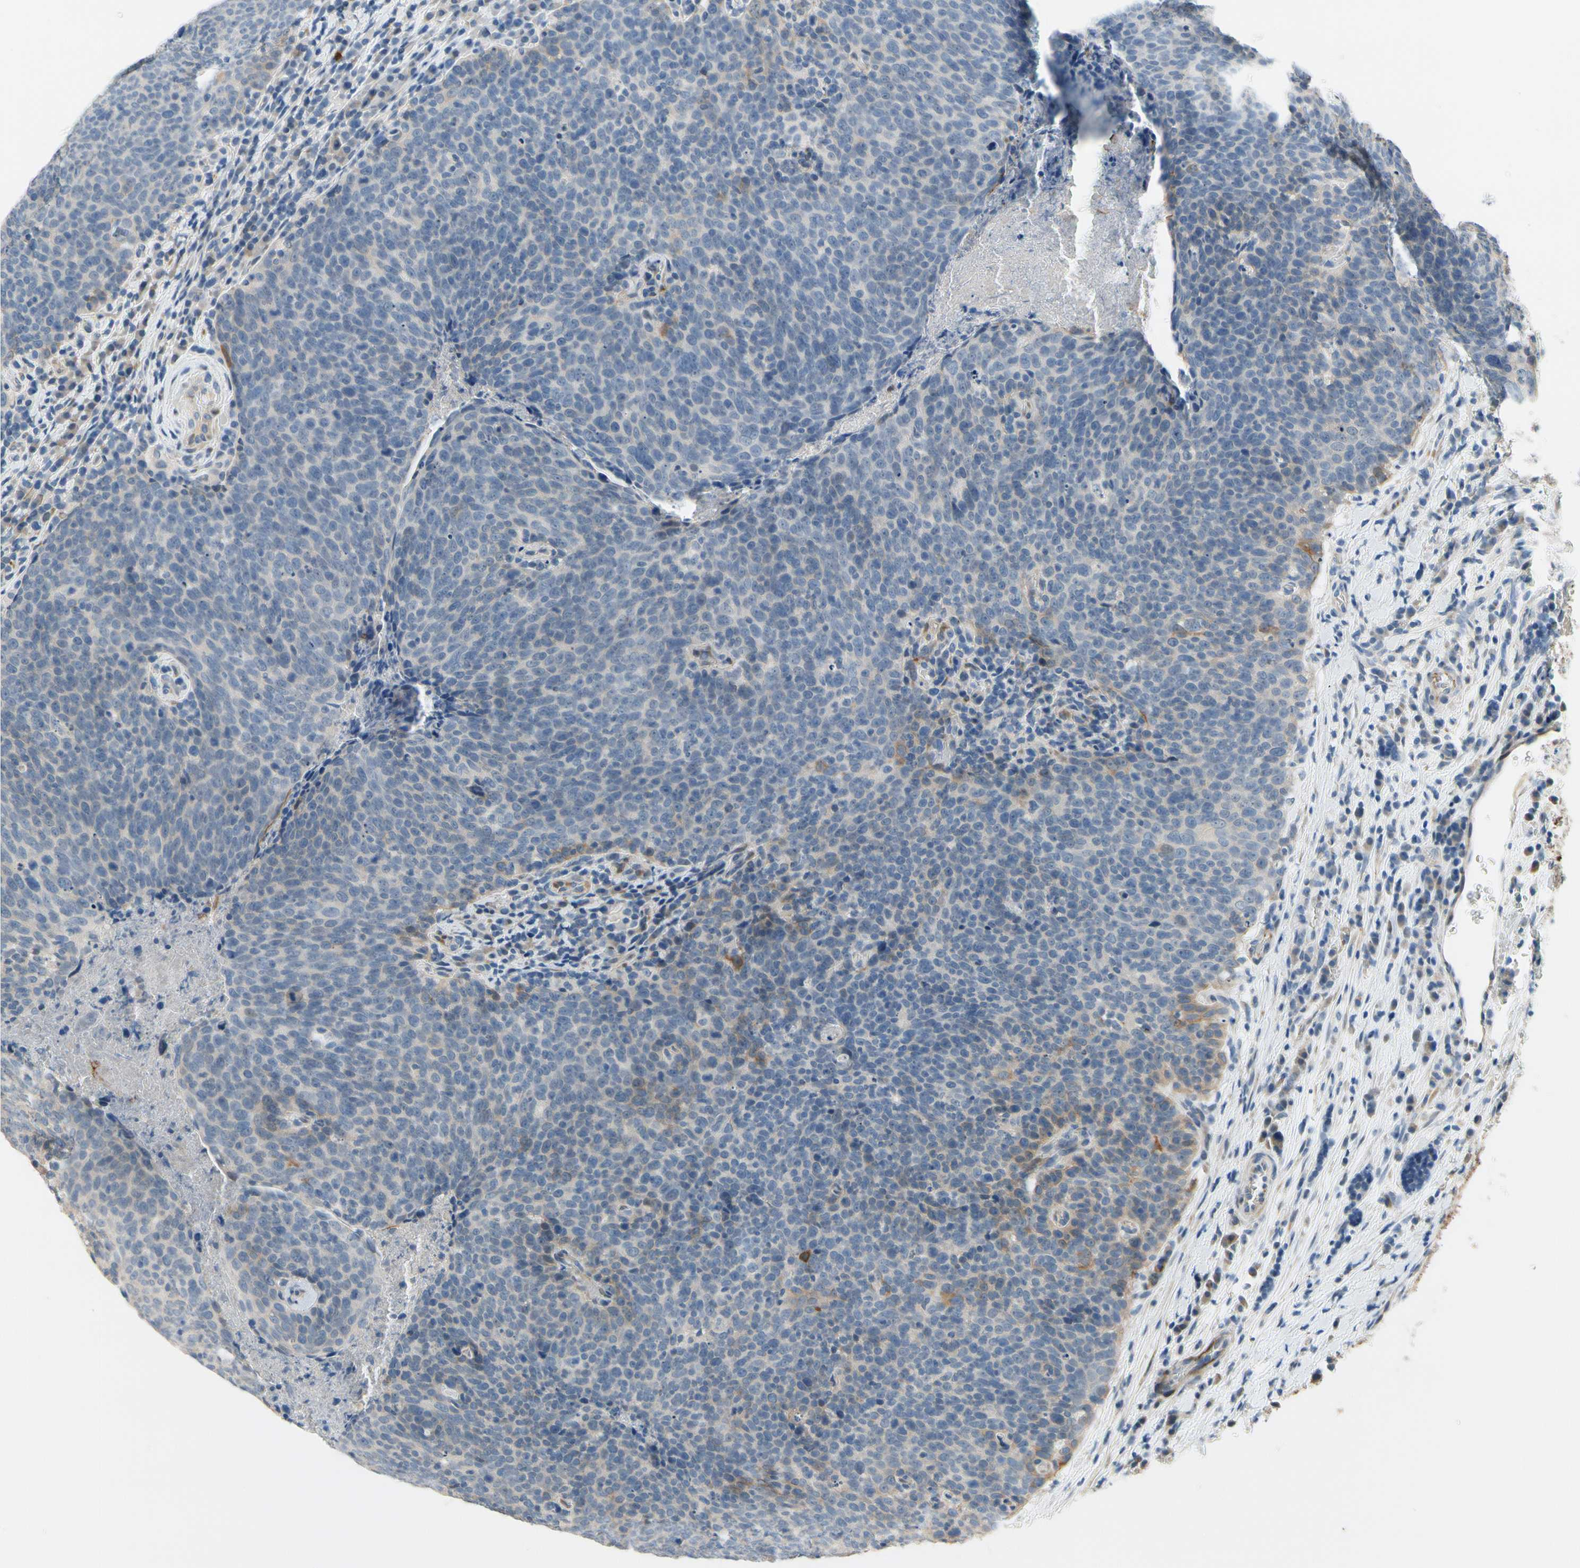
{"staining": {"intensity": "weak", "quantity": "<25%", "location": "cytoplasmic/membranous"}, "tissue": "head and neck cancer", "cell_type": "Tumor cells", "image_type": "cancer", "snomed": [{"axis": "morphology", "description": "Squamous cell carcinoma, NOS"}, {"axis": "morphology", "description": "Squamous cell carcinoma, metastatic, NOS"}, {"axis": "topography", "description": "Lymph node"}, {"axis": "topography", "description": "Head-Neck"}], "caption": "A high-resolution photomicrograph shows IHC staining of head and neck metastatic squamous cell carcinoma, which shows no significant expression in tumor cells. (DAB (3,3'-diaminobenzidine) immunohistochemistry with hematoxylin counter stain).", "gene": "SLC27A6", "patient": {"sex": "male", "age": 62}}